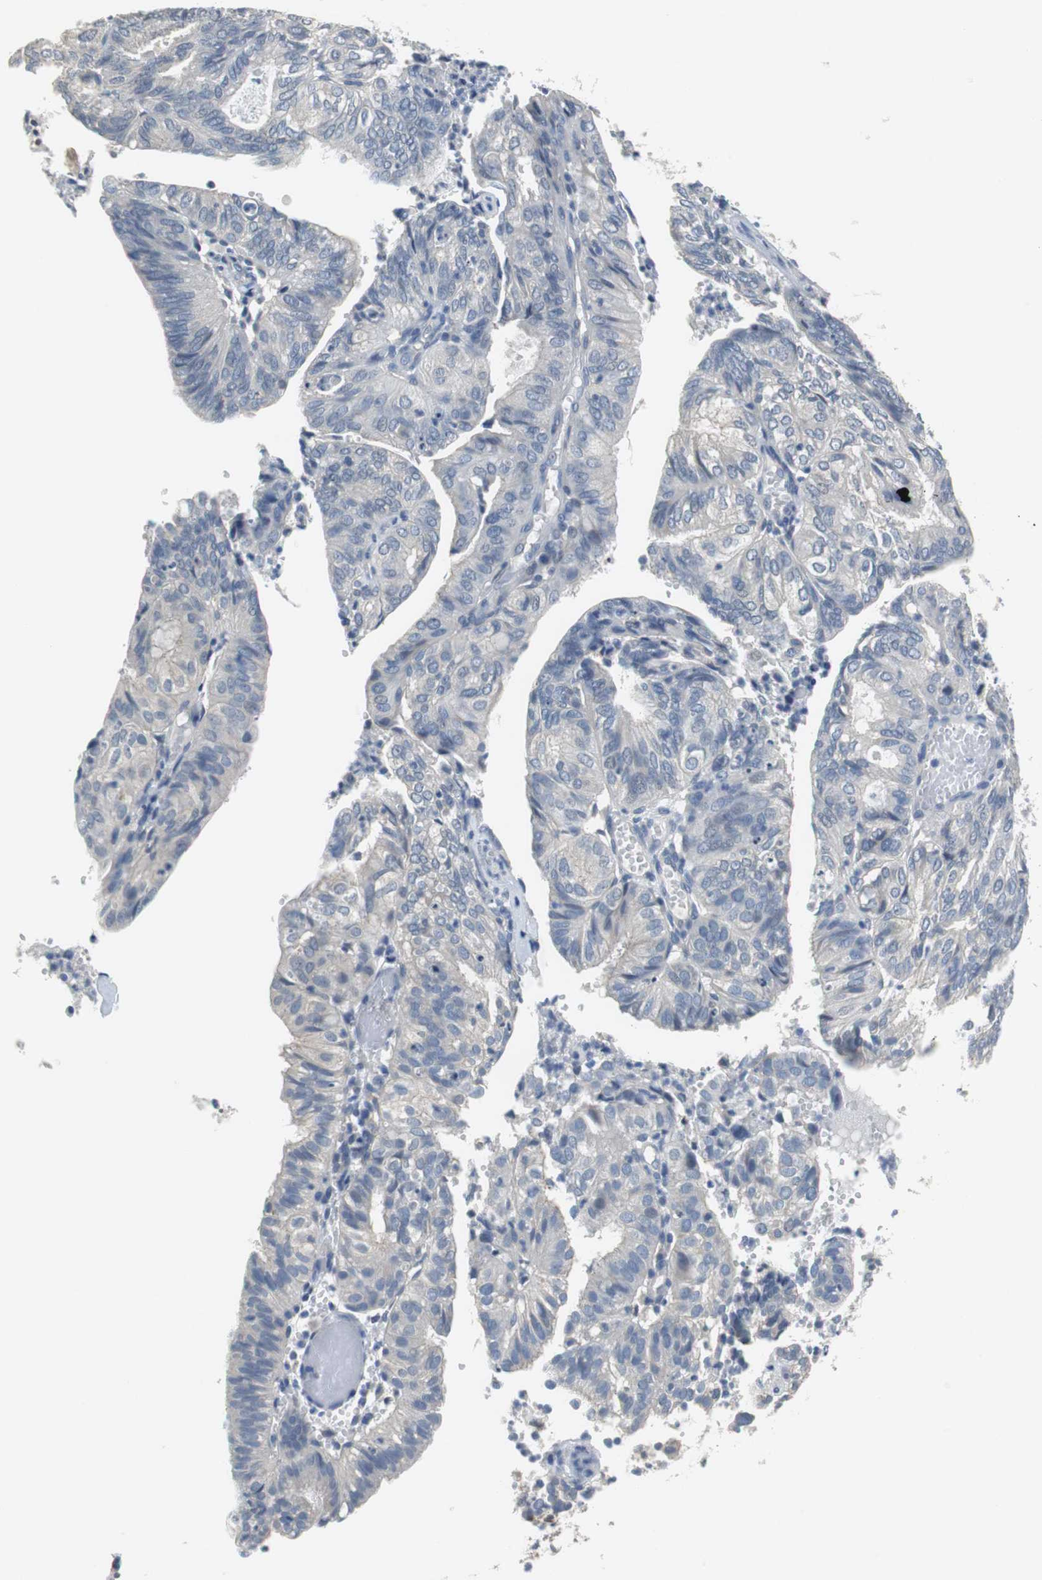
{"staining": {"intensity": "negative", "quantity": "none", "location": "none"}, "tissue": "endometrial cancer", "cell_type": "Tumor cells", "image_type": "cancer", "snomed": [{"axis": "morphology", "description": "Adenocarcinoma, NOS"}, {"axis": "topography", "description": "Uterus"}], "caption": "High power microscopy histopathology image of an immunohistochemistry (IHC) image of endometrial cancer (adenocarcinoma), revealing no significant positivity in tumor cells.", "gene": "MUC7", "patient": {"sex": "female", "age": 60}}